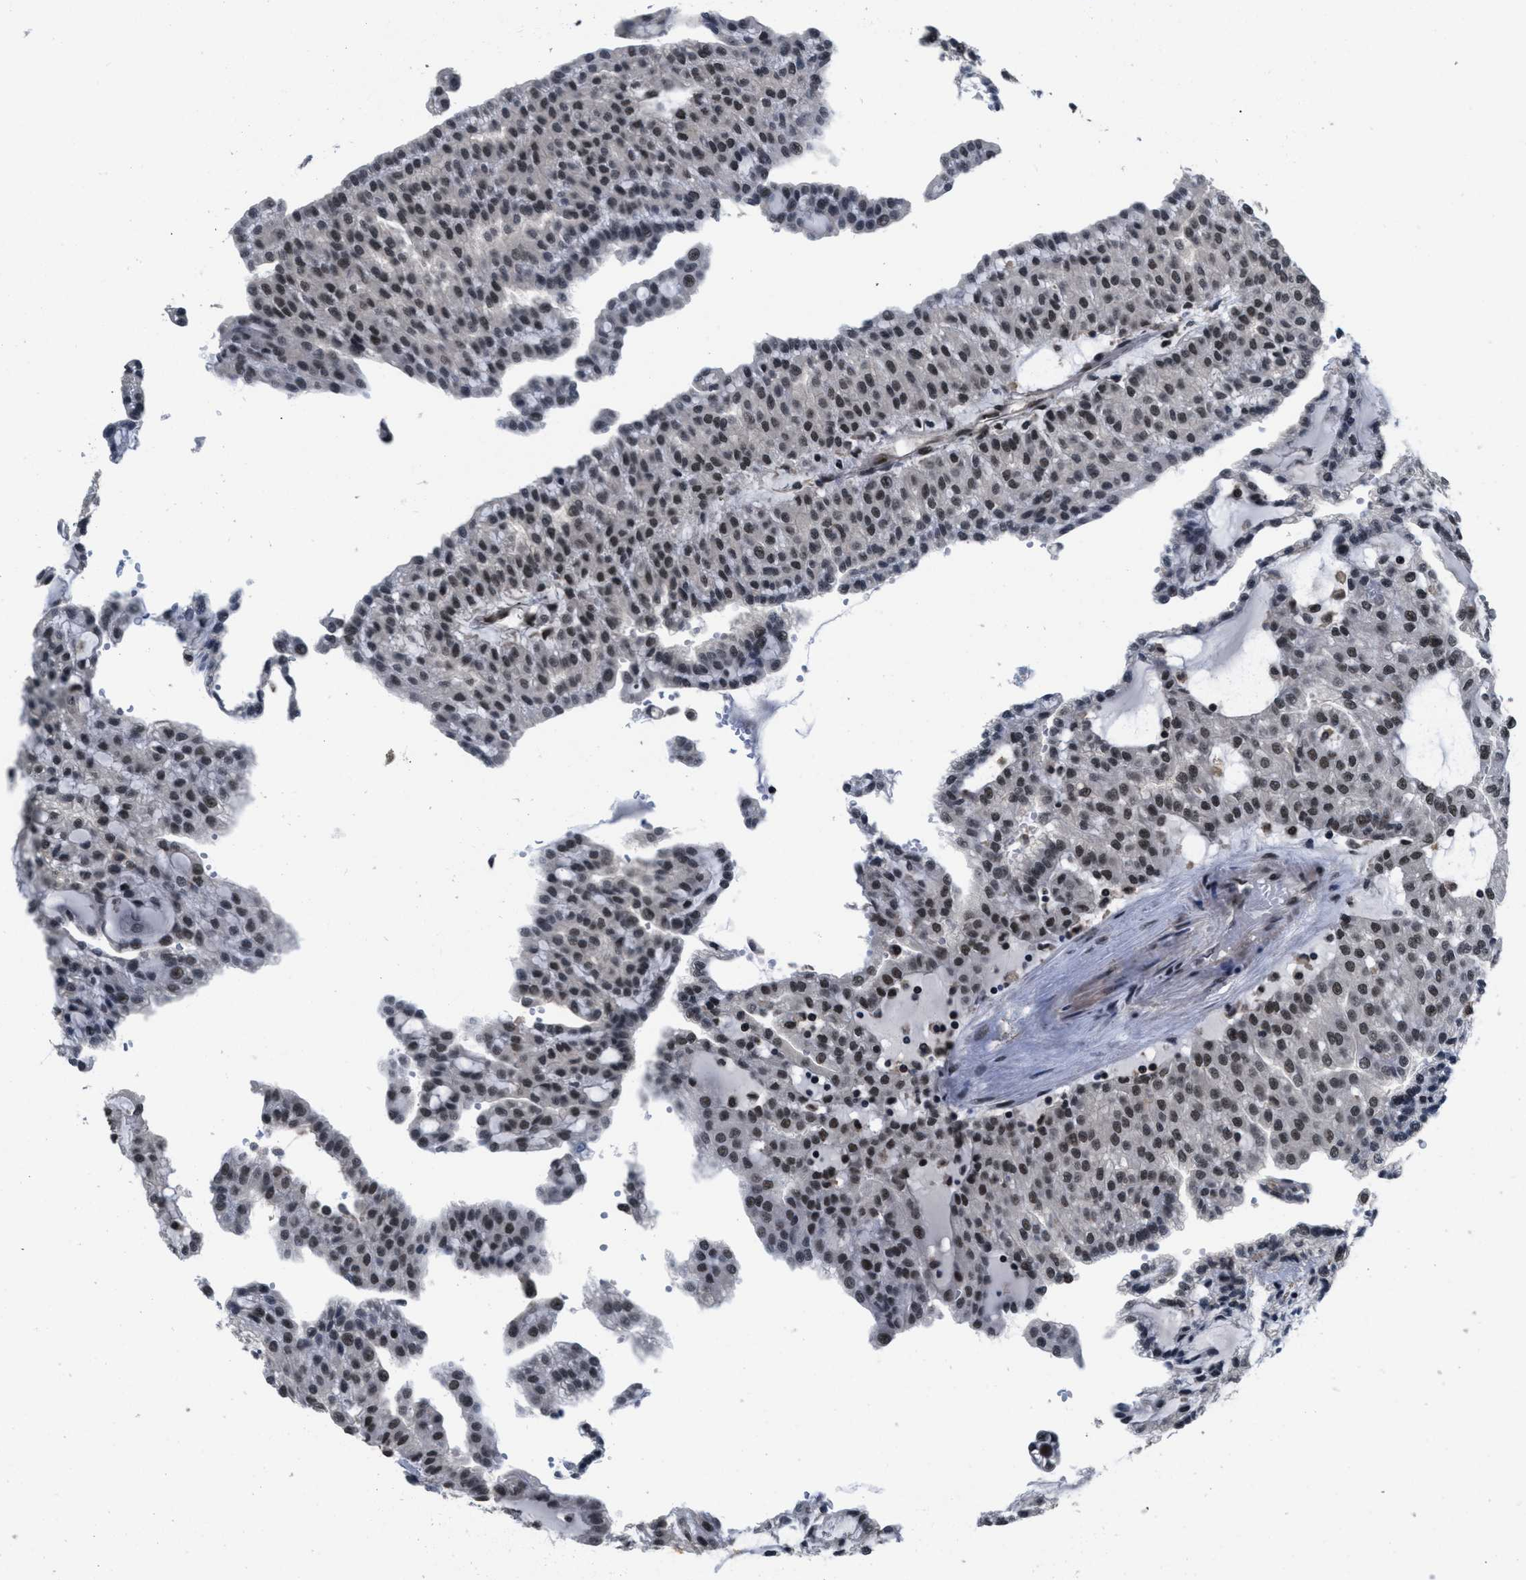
{"staining": {"intensity": "weak", "quantity": ">75%", "location": "nuclear"}, "tissue": "renal cancer", "cell_type": "Tumor cells", "image_type": "cancer", "snomed": [{"axis": "morphology", "description": "Adenocarcinoma, NOS"}, {"axis": "topography", "description": "Kidney"}], "caption": "High-magnification brightfield microscopy of adenocarcinoma (renal) stained with DAB (brown) and counterstained with hematoxylin (blue). tumor cells exhibit weak nuclear staining is identified in approximately>75% of cells.", "gene": "CUL4B", "patient": {"sex": "male", "age": 63}}